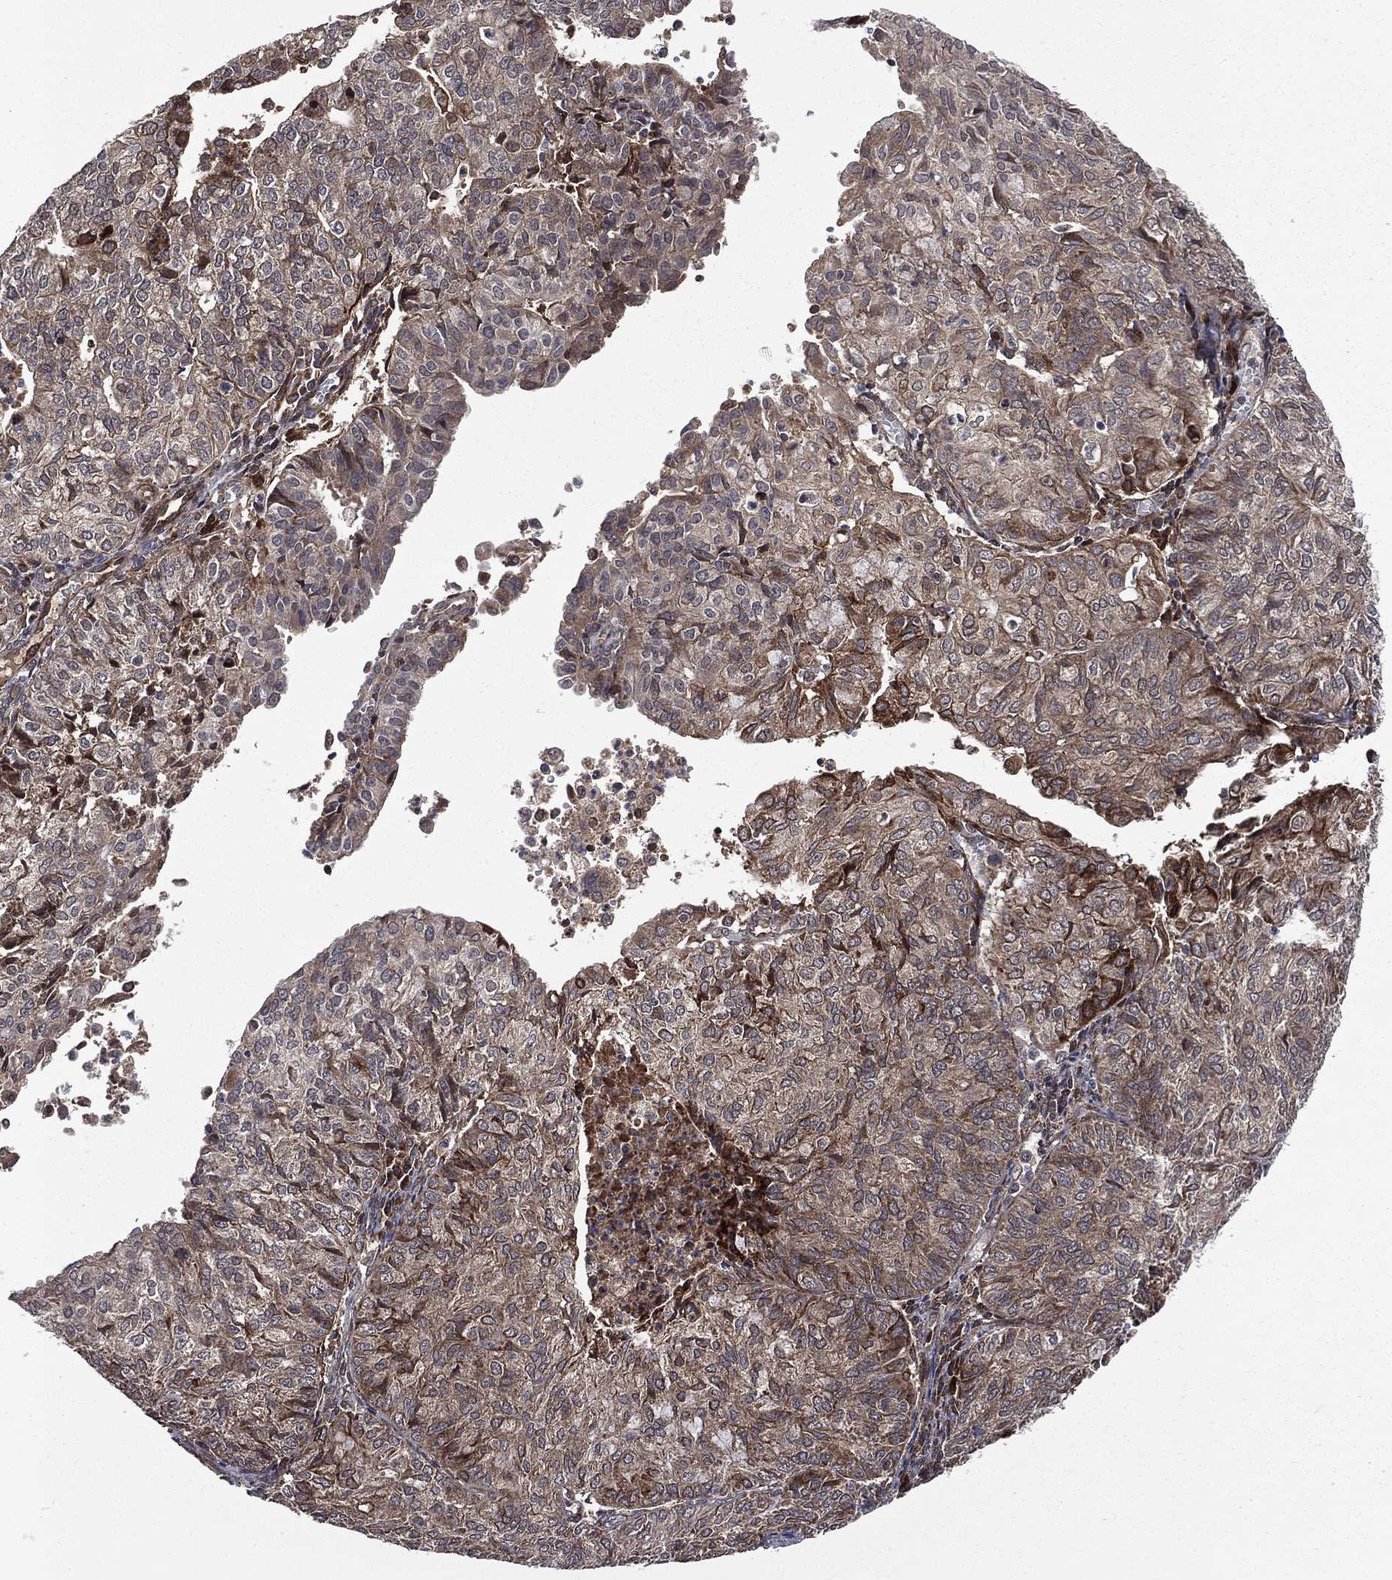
{"staining": {"intensity": "moderate", "quantity": "25%-75%", "location": "cytoplasmic/membranous"}, "tissue": "endometrial cancer", "cell_type": "Tumor cells", "image_type": "cancer", "snomed": [{"axis": "morphology", "description": "Adenocarcinoma, NOS"}, {"axis": "topography", "description": "Endometrium"}], "caption": "Adenocarcinoma (endometrial) stained for a protein (brown) displays moderate cytoplasmic/membranous positive positivity in about 25%-75% of tumor cells.", "gene": "RAB11FIP4", "patient": {"sex": "female", "age": 82}}